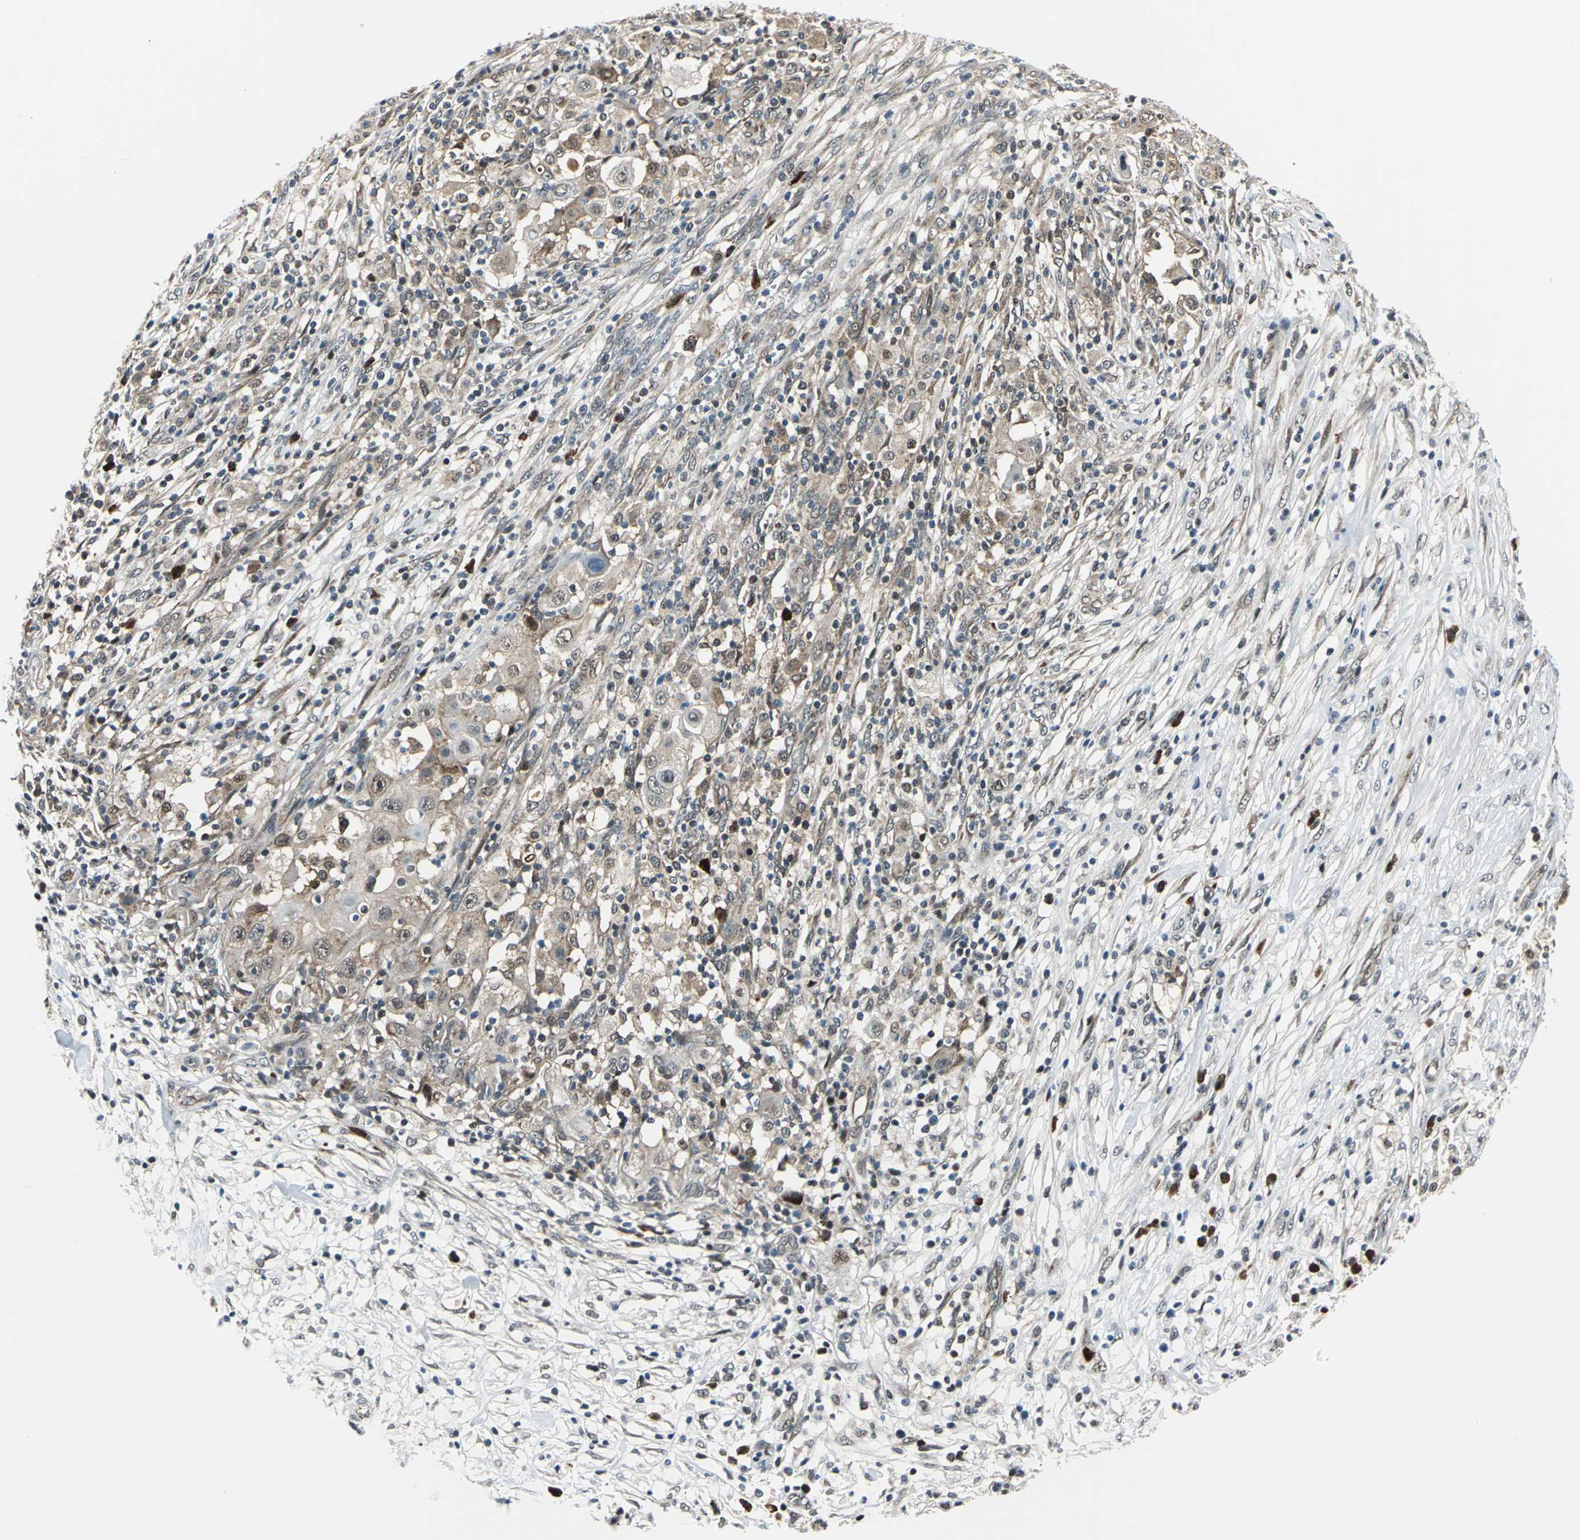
{"staining": {"intensity": "moderate", "quantity": ">75%", "location": "cytoplasmic/membranous"}, "tissue": "ovarian cancer", "cell_type": "Tumor cells", "image_type": "cancer", "snomed": [{"axis": "morphology", "description": "Carcinoma, endometroid"}, {"axis": "topography", "description": "Ovary"}], "caption": "Moderate cytoplasmic/membranous staining for a protein is seen in about >75% of tumor cells of ovarian endometroid carcinoma using IHC.", "gene": "POLR3K", "patient": {"sex": "female", "age": 42}}